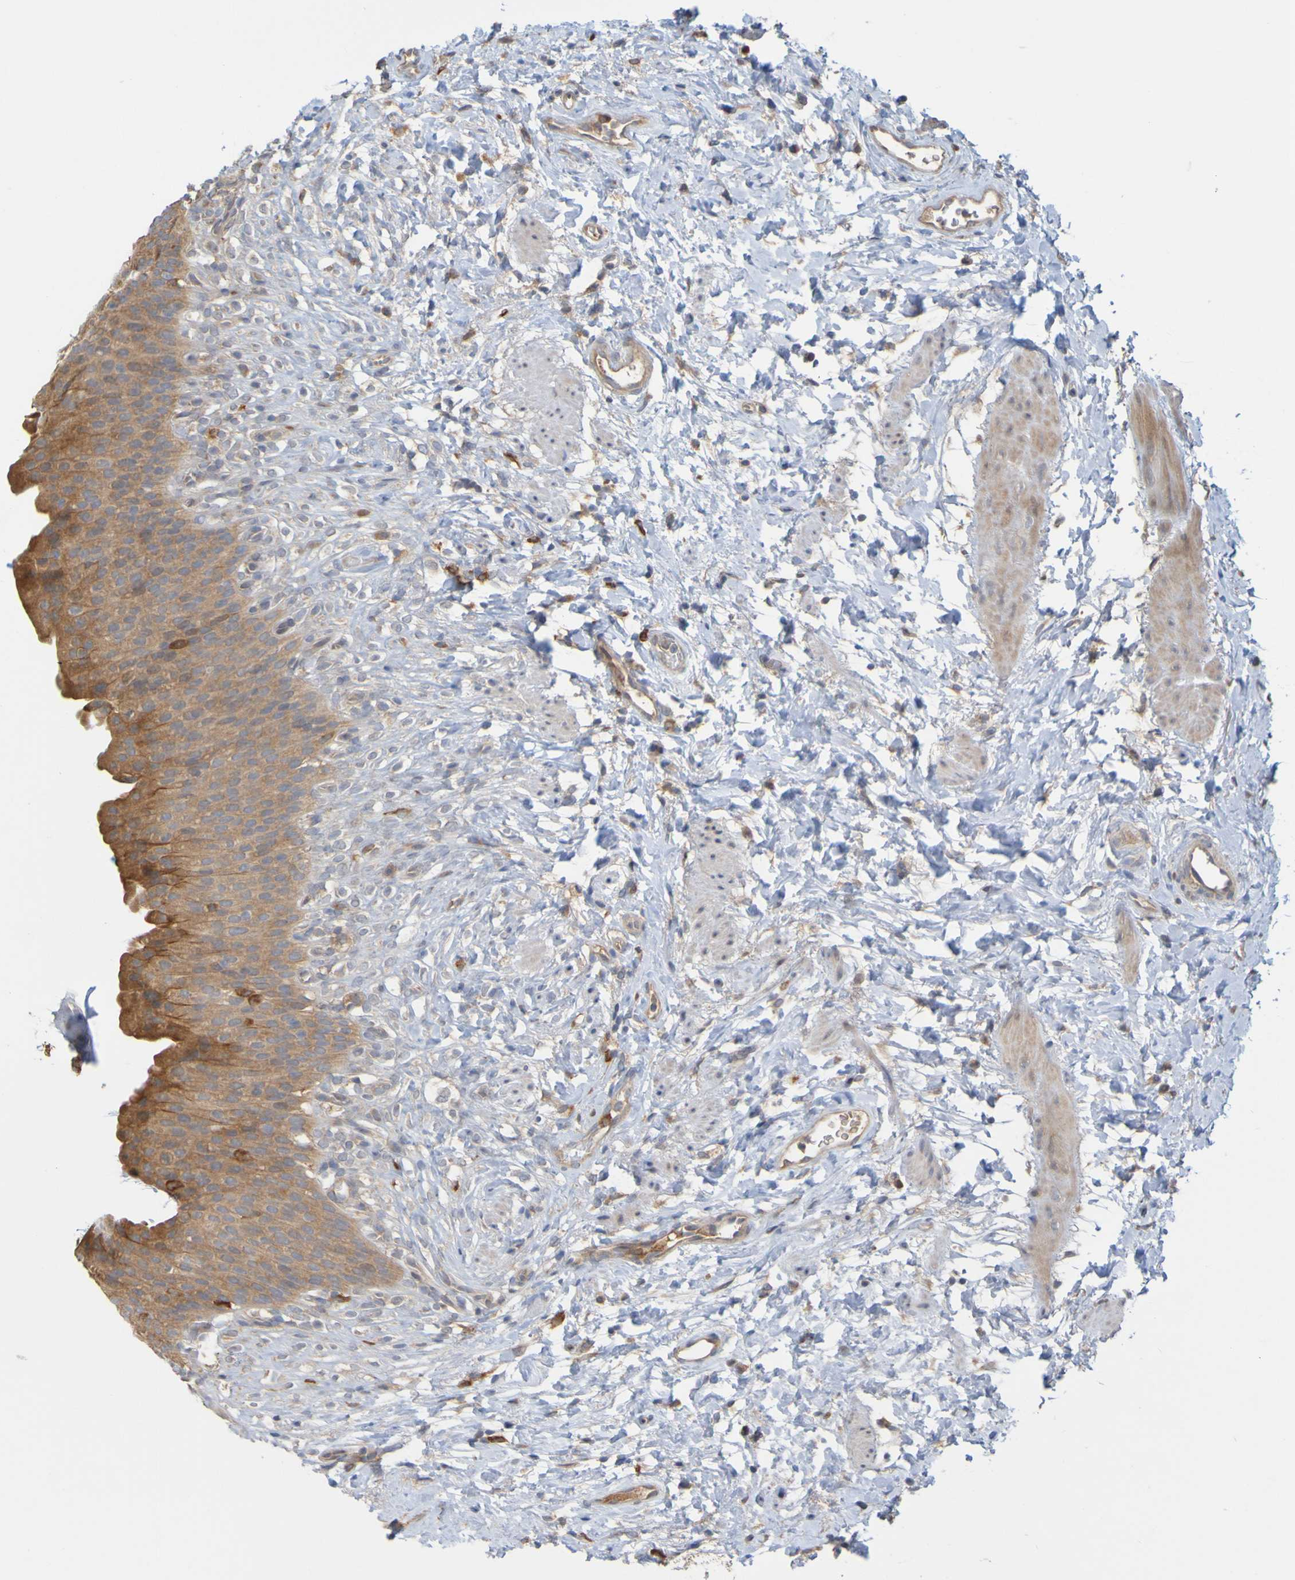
{"staining": {"intensity": "strong", "quantity": ">75%", "location": "cytoplasmic/membranous"}, "tissue": "urinary bladder", "cell_type": "Urothelial cells", "image_type": "normal", "snomed": [{"axis": "morphology", "description": "Normal tissue, NOS"}, {"axis": "topography", "description": "Urinary bladder"}], "caption": "Protein expression analysis of unremarkable urinary bladder displays strong cytoplasmic/membranous expression in approximately >75% of urothelial cells. (brown staining indicates protein expression, while blue staining denotes nuclei).", "gene": "NAV2", "patient": {"sex": "female", "age": 79}}